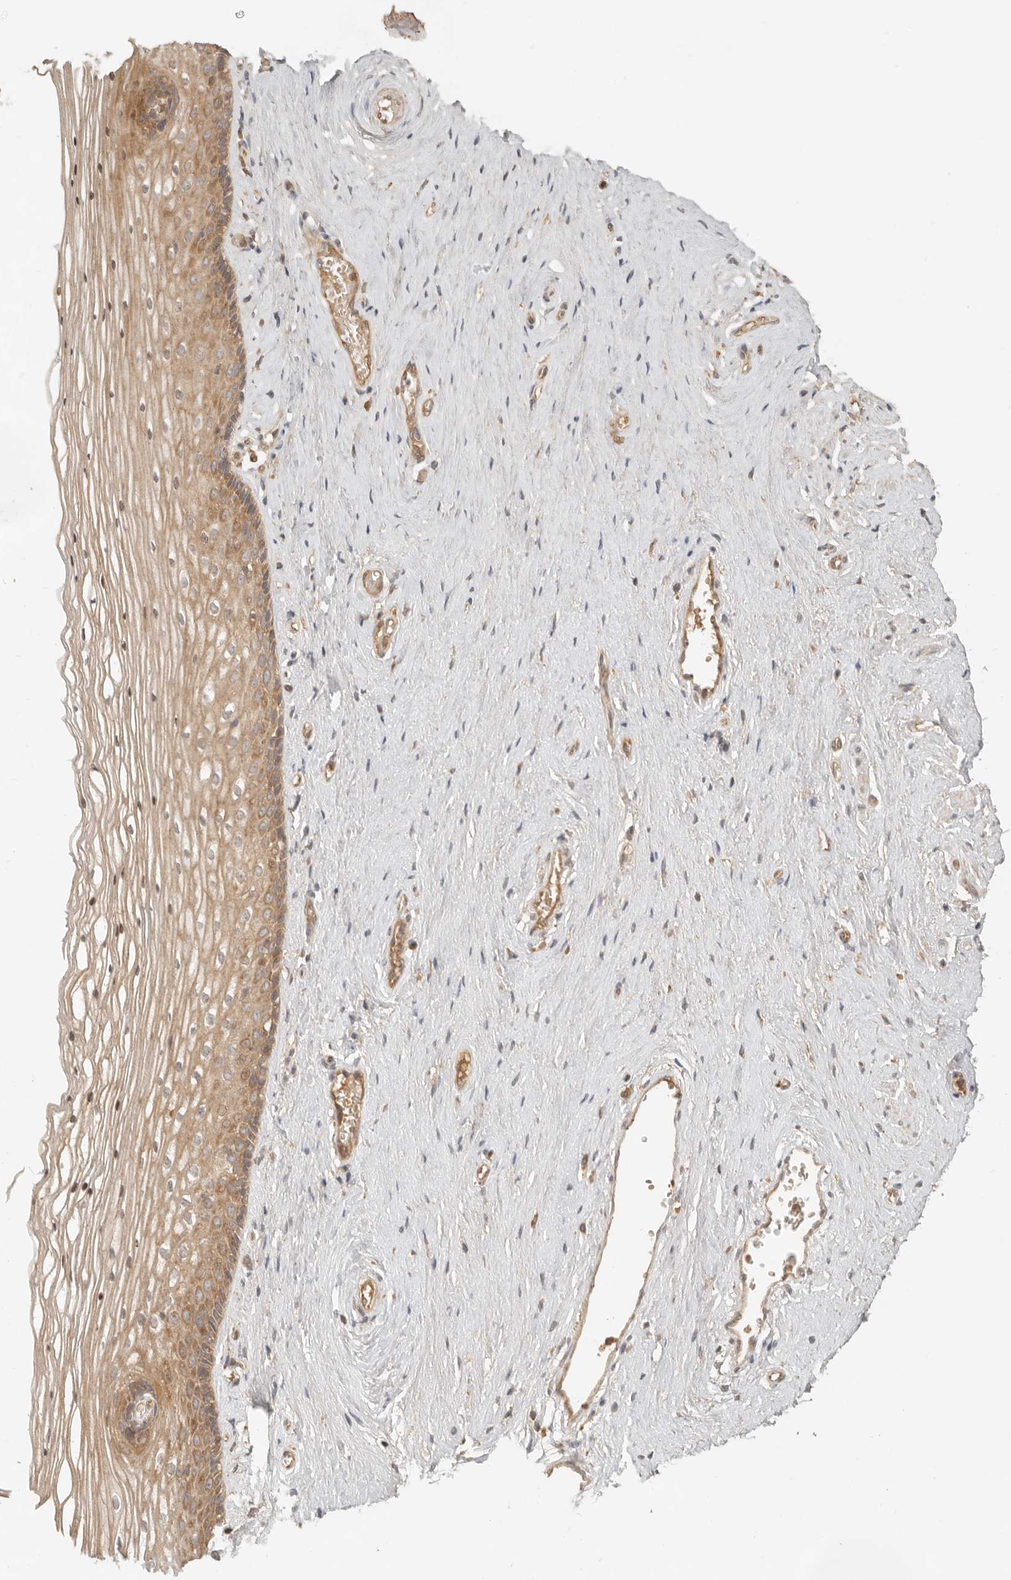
{"staining": {"intensity": "moderate", "quantity": ">75%", "location": "cytoplasmic/membranous"}, "tissue": "vagina", "cell_type": "Squamous epithelial cells", "image_type": "normal", "snomed": [{"axis": "morphology", "description": "Normal tissue, NOS"}, {"axis": "topography", "description": "Vagina"}], "caption": "Immunohistochemical staining of benign human vagina displays moderate cytoplasmic/membranous protein positivity in about >75% of squamous epithelial cells. (Stains: DAB (3,3'-diaminobenzidine) in brown, nuclei in blue, Microscopy: brightfield microscopy at high magnification).", "gene": "ANKRD61", "patient": {"sex": "female", "age": 46}}